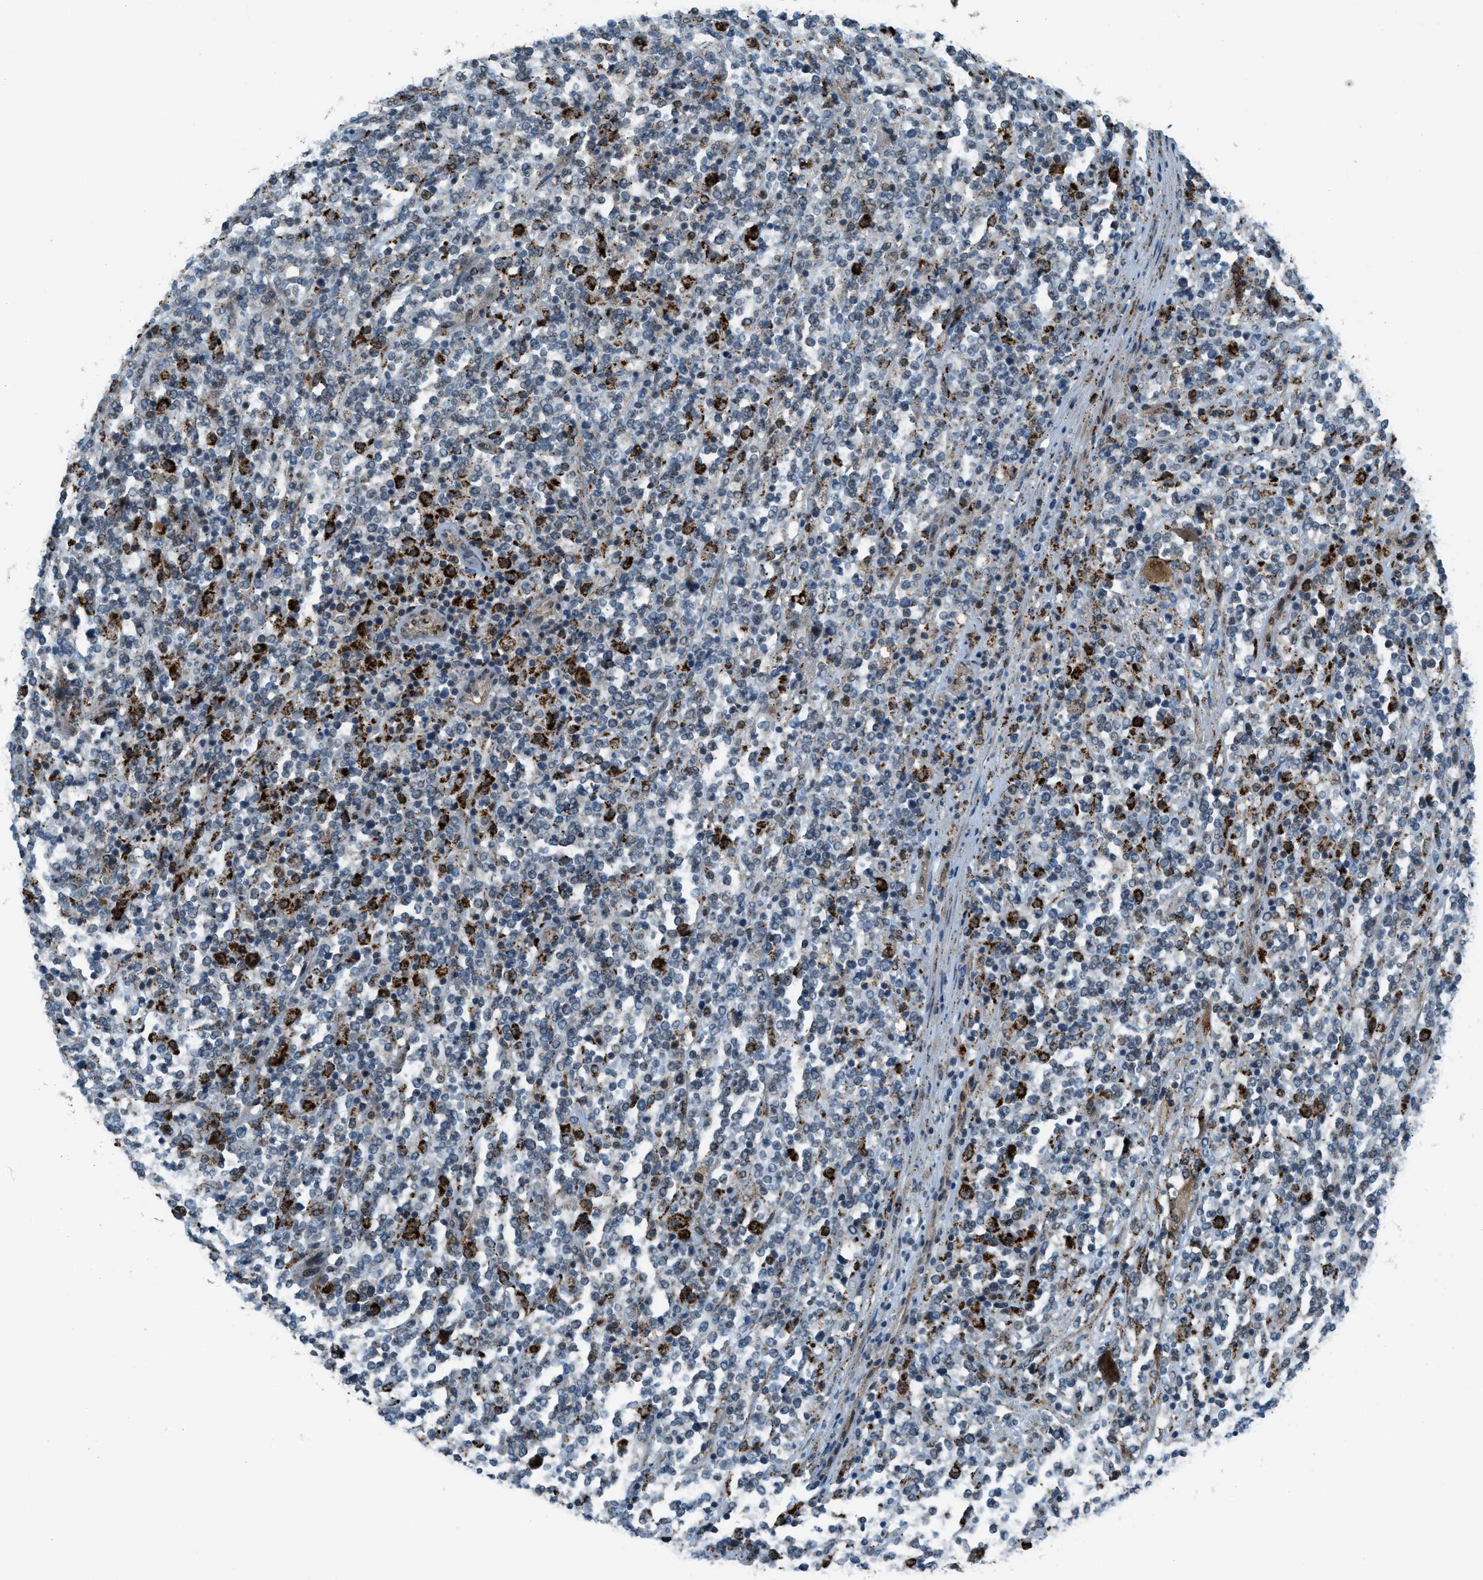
{"staining": {"intensity": "strong", "quantity": "<25%", "location": "cytoplasmic/membranous"}, "tissue": "lymphoma", "cell_type": "Tumor cells", "image_type": "cancer", "snomed": [{"axis": "morphology", "description": "Malignant lymphoma, non-Hodgkin's type, High grade"}, {"axis": "topography", "description": "Soft tissue"}], "caption": "Immunohistochemical staining of human high-grade malignant lymphoma, non-Hodgkin's type exhibits strong cytoplasmic/membranous protein positivity in approximately <25% of tumor cells.", "gene": "NPEPL1", "patient": {"sex": "male", "age": 18}}